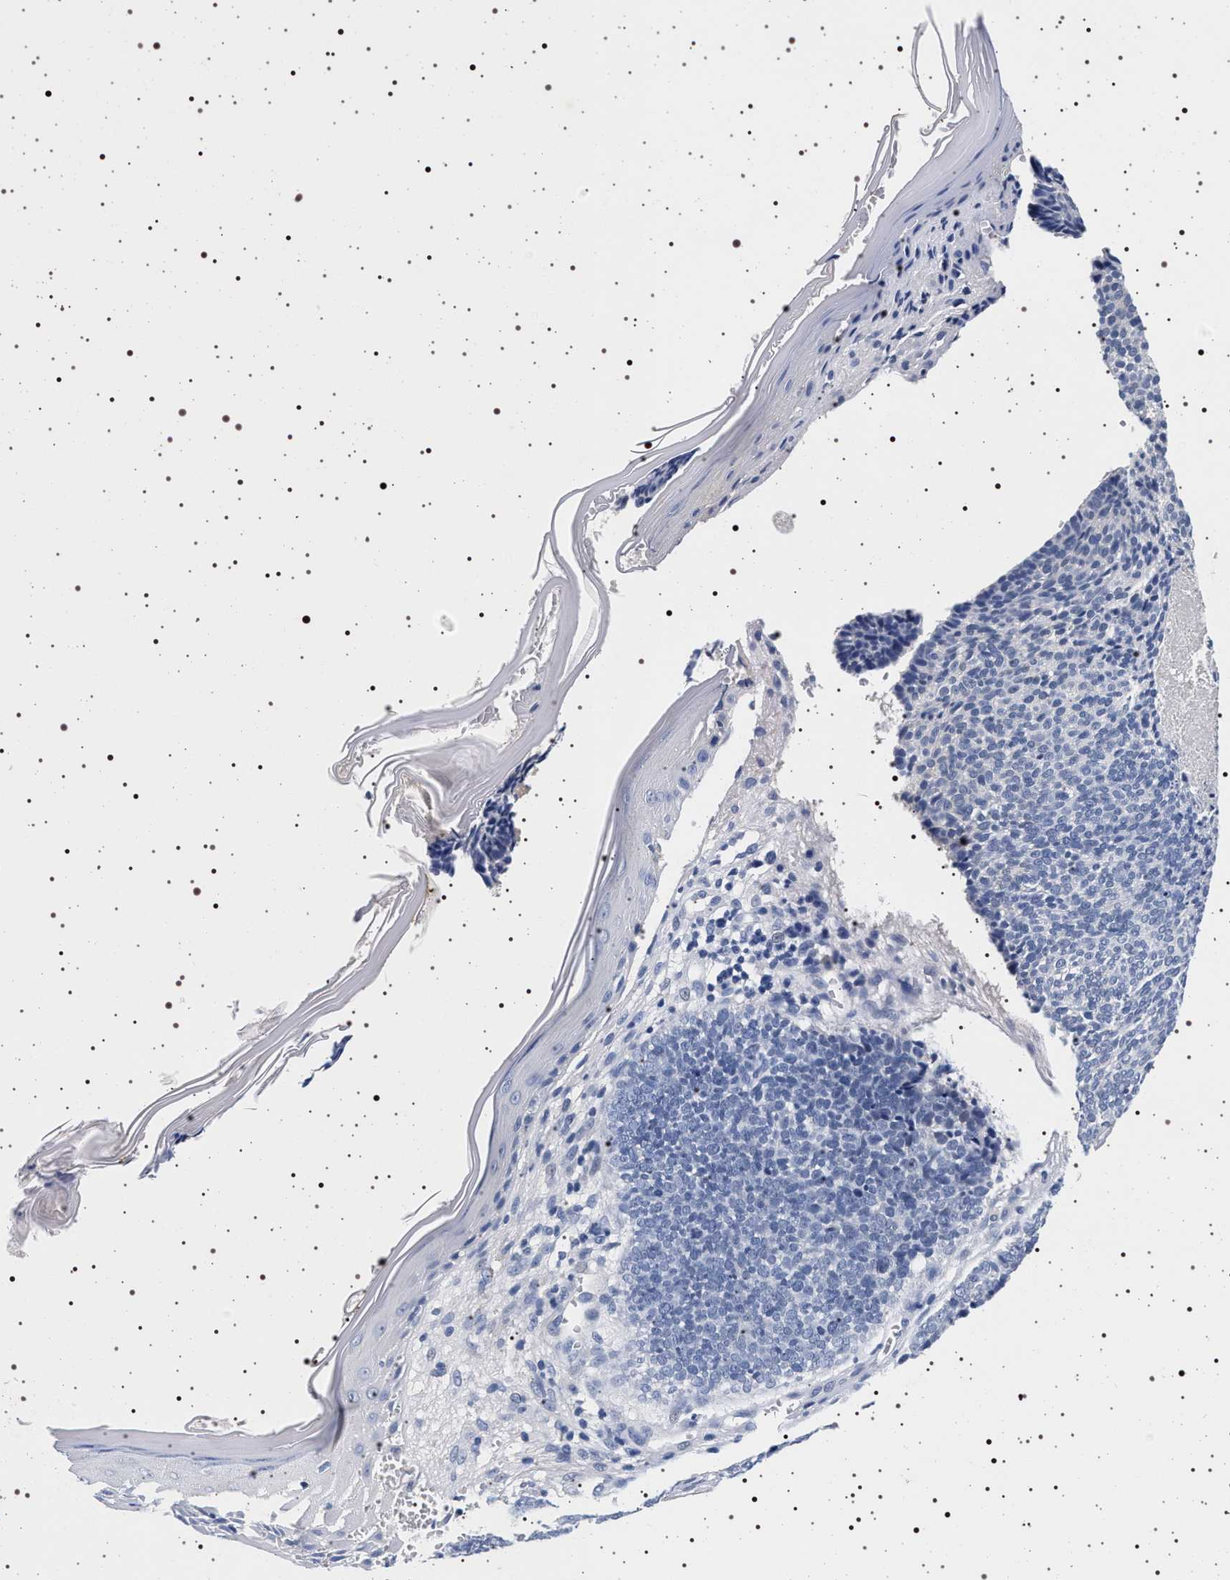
{"staining": {"intensity": "negative", "quantity": "none", "location": "none"}, "tissue": "skin cancer", "cell_type": "Tumor cells", "image_type": "cancer", "snomed": [{"axis": "morphology", "description": "Basal cell carcinoma"}, {"axis": "topography", "description": "Skin"}], "caption": "Tumor cells are negative for brown protein staining in skin basal cell carcinoma.", "gene": "MAPK10", "patient": {"sex": "male", "age": 84}}